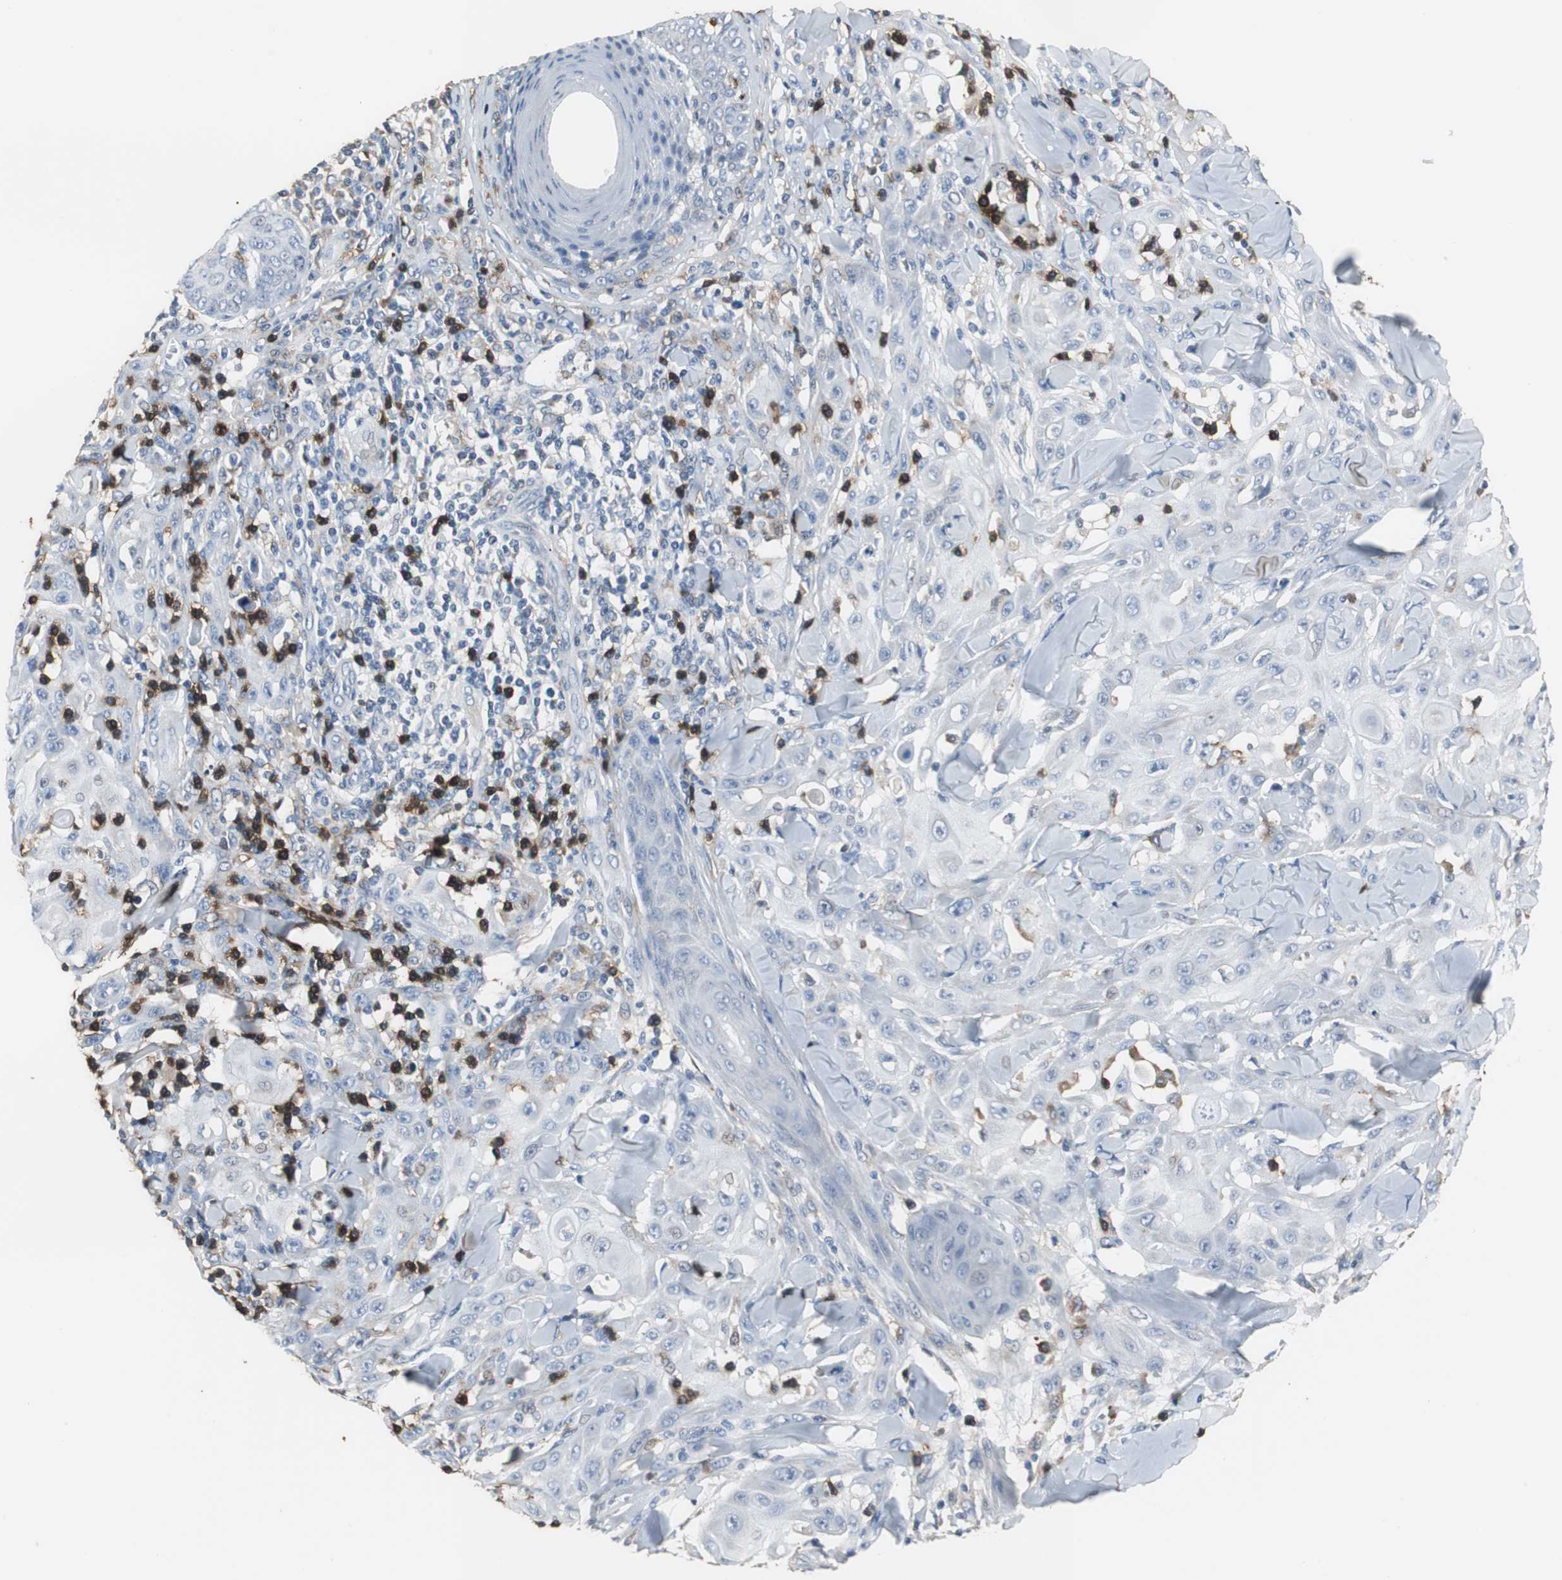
{"staining": {"intensity": "negative", "quantity": "none", "location": "none"}, "tissue": "skin cancer", "cell_type": "Tumor cells", "image_type": "cancer", "snomed": [{"axis": "morphology", "description": "Squamous cell carcinoma, NOS"}, {"axis": "topography", "description": "Skin"}], "caption": "High magnification brightfield microscopy of skin squamous cell carcinoma stained with DAB (3,3'-diaminobenzidine) (brown) and counterstained with hematoxylin (blue): tumor cells show no significant positivity. (Brightfield microscopy of DAB immunohistochemistry at high magnification).", "gene": "NCF2", "patient": {"sex": "male", "age": 24}}